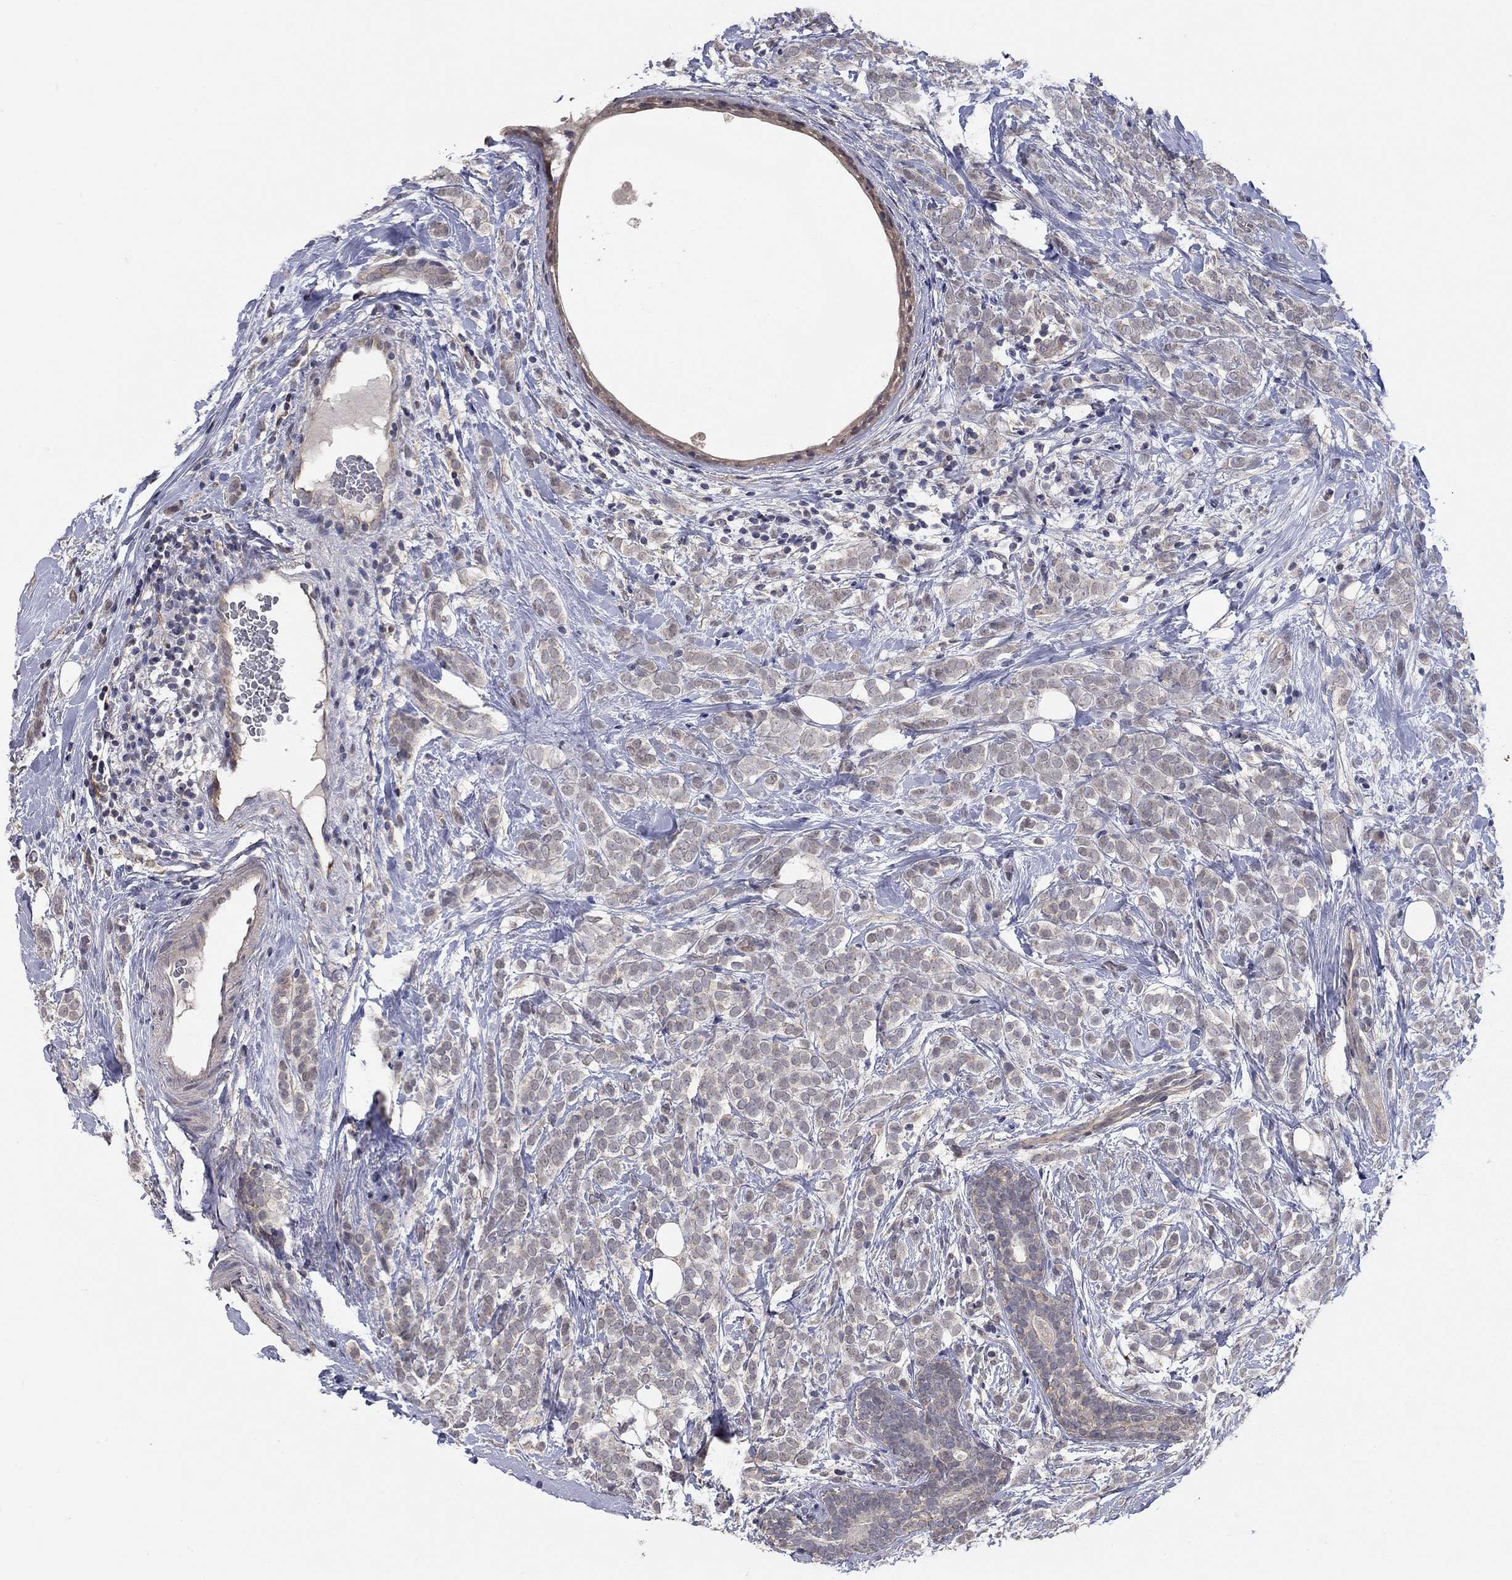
{"staining": {"intensity": "weak", "quantity": "25%-75%", "location": "cytoplasmic/membranous"}, "tissue": "breast cancer", "cell_type": "Tumor cells", "image_type": "cancer", "snomed": [{"axis": "morphology", "description": "Lobular carcinoma"}, {"axis": "topography", "description": "Breast"}], "caption": "The micrograph displays a brown stain indicating the presence of a protein in the cytoplasmic/membranous of tumor cells in breast cancer (lobular carcinoma). (Stains: DAB (3,3'-diaminobenzidine) in brown, nuclei in blue, Microscopy: brightfield microscopy at high magnification).", "gene": "WASF3", "patient": {"sex": "female", "age": 49}}